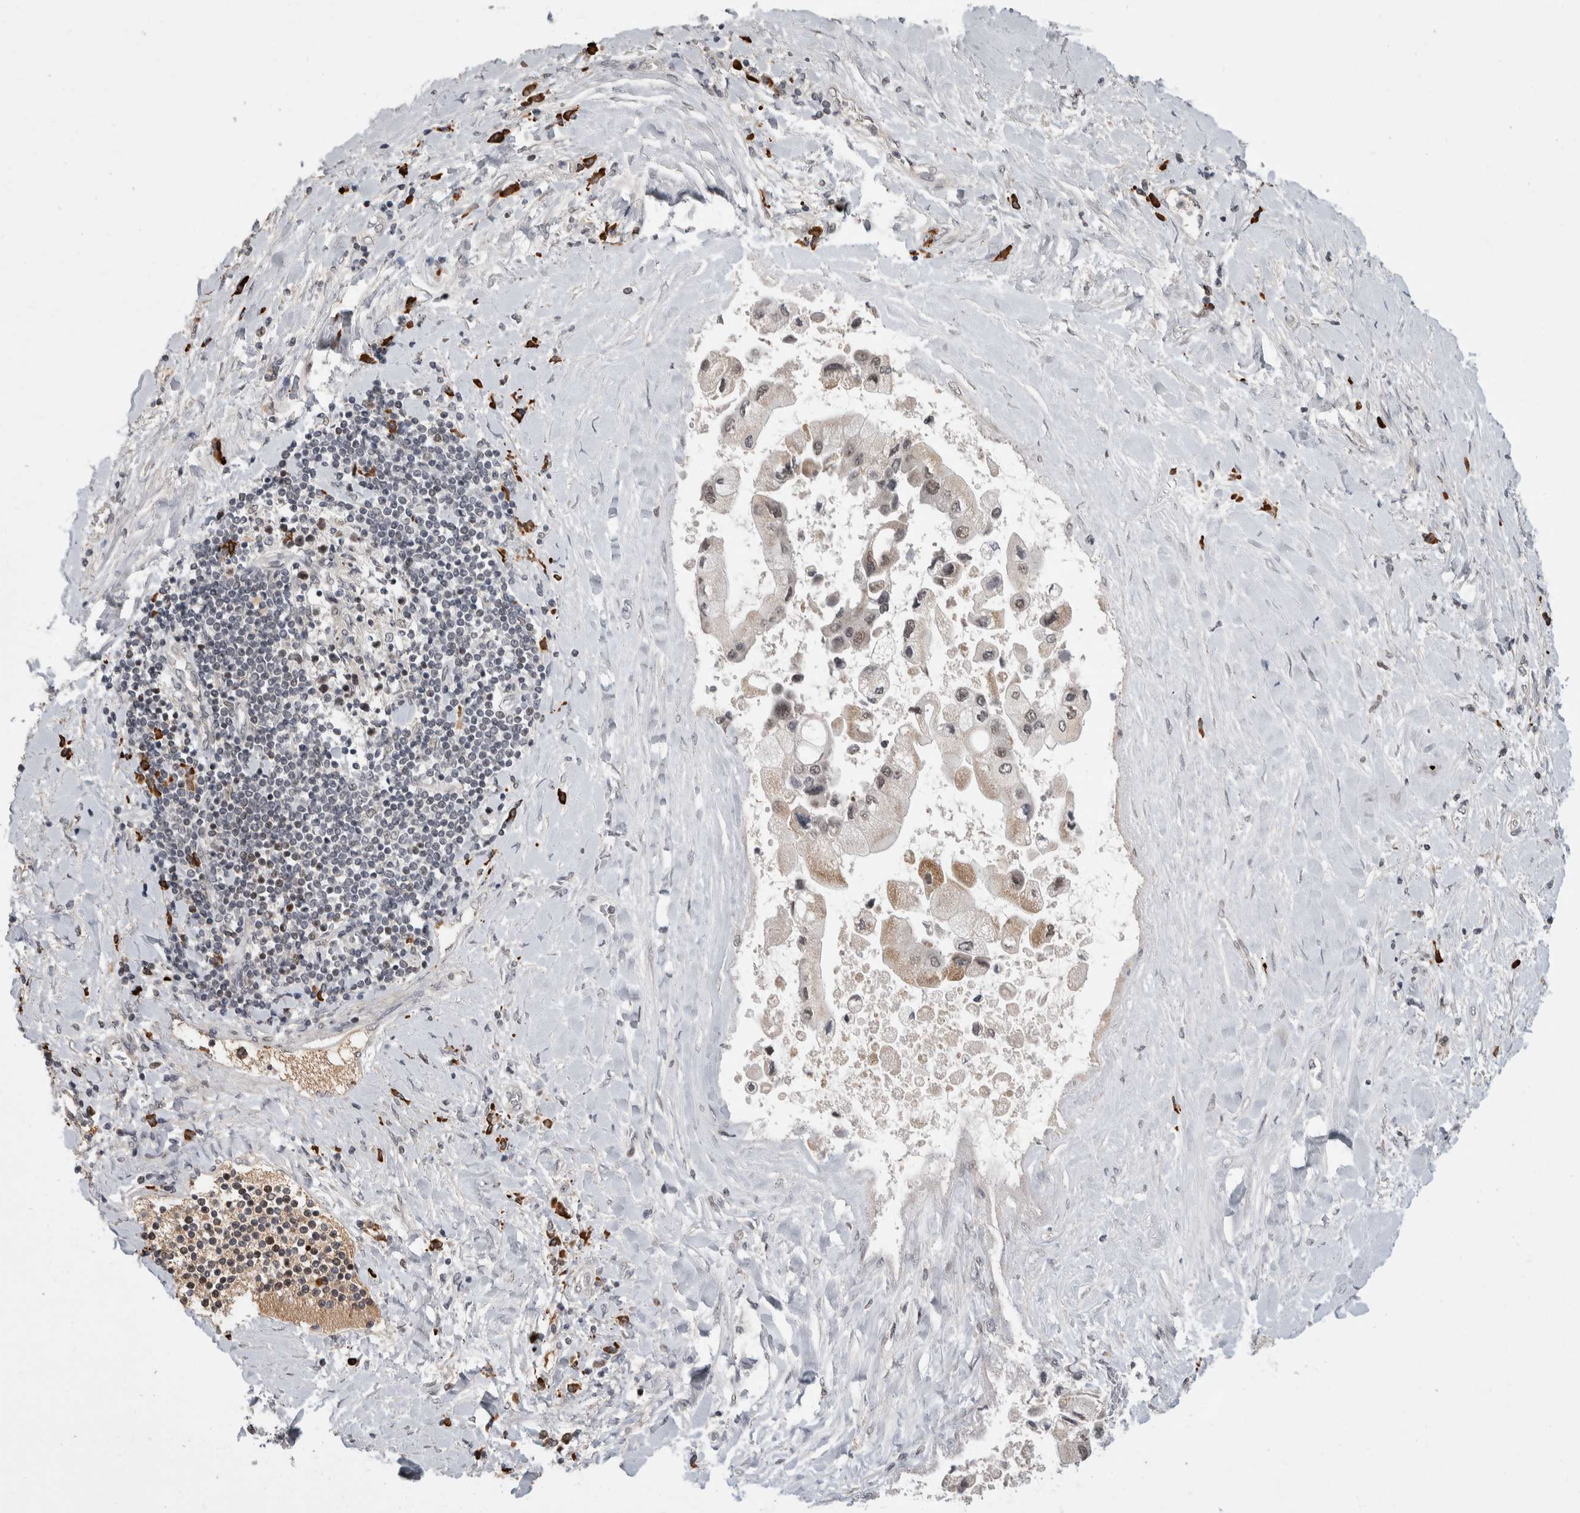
{"staining": {"intensity": "weak", "quantity": "<25%", "location": "cytoplasmic/membranous"}, "tissue": "liver cancer", "cell_type": "Tumor cells", "image_type": "cancer", "snomed": [{"axis": "morphology", "description": "Cholangiocarcinoma"}, {"axis": "topography", "description": "Liver"}], "caption": "Immunohistochemical staining of liver cancer demonstrates no significant positivity in tumor cells.", "gene": "ZNF592", "patient": {"sex": "male", "age": 50}}